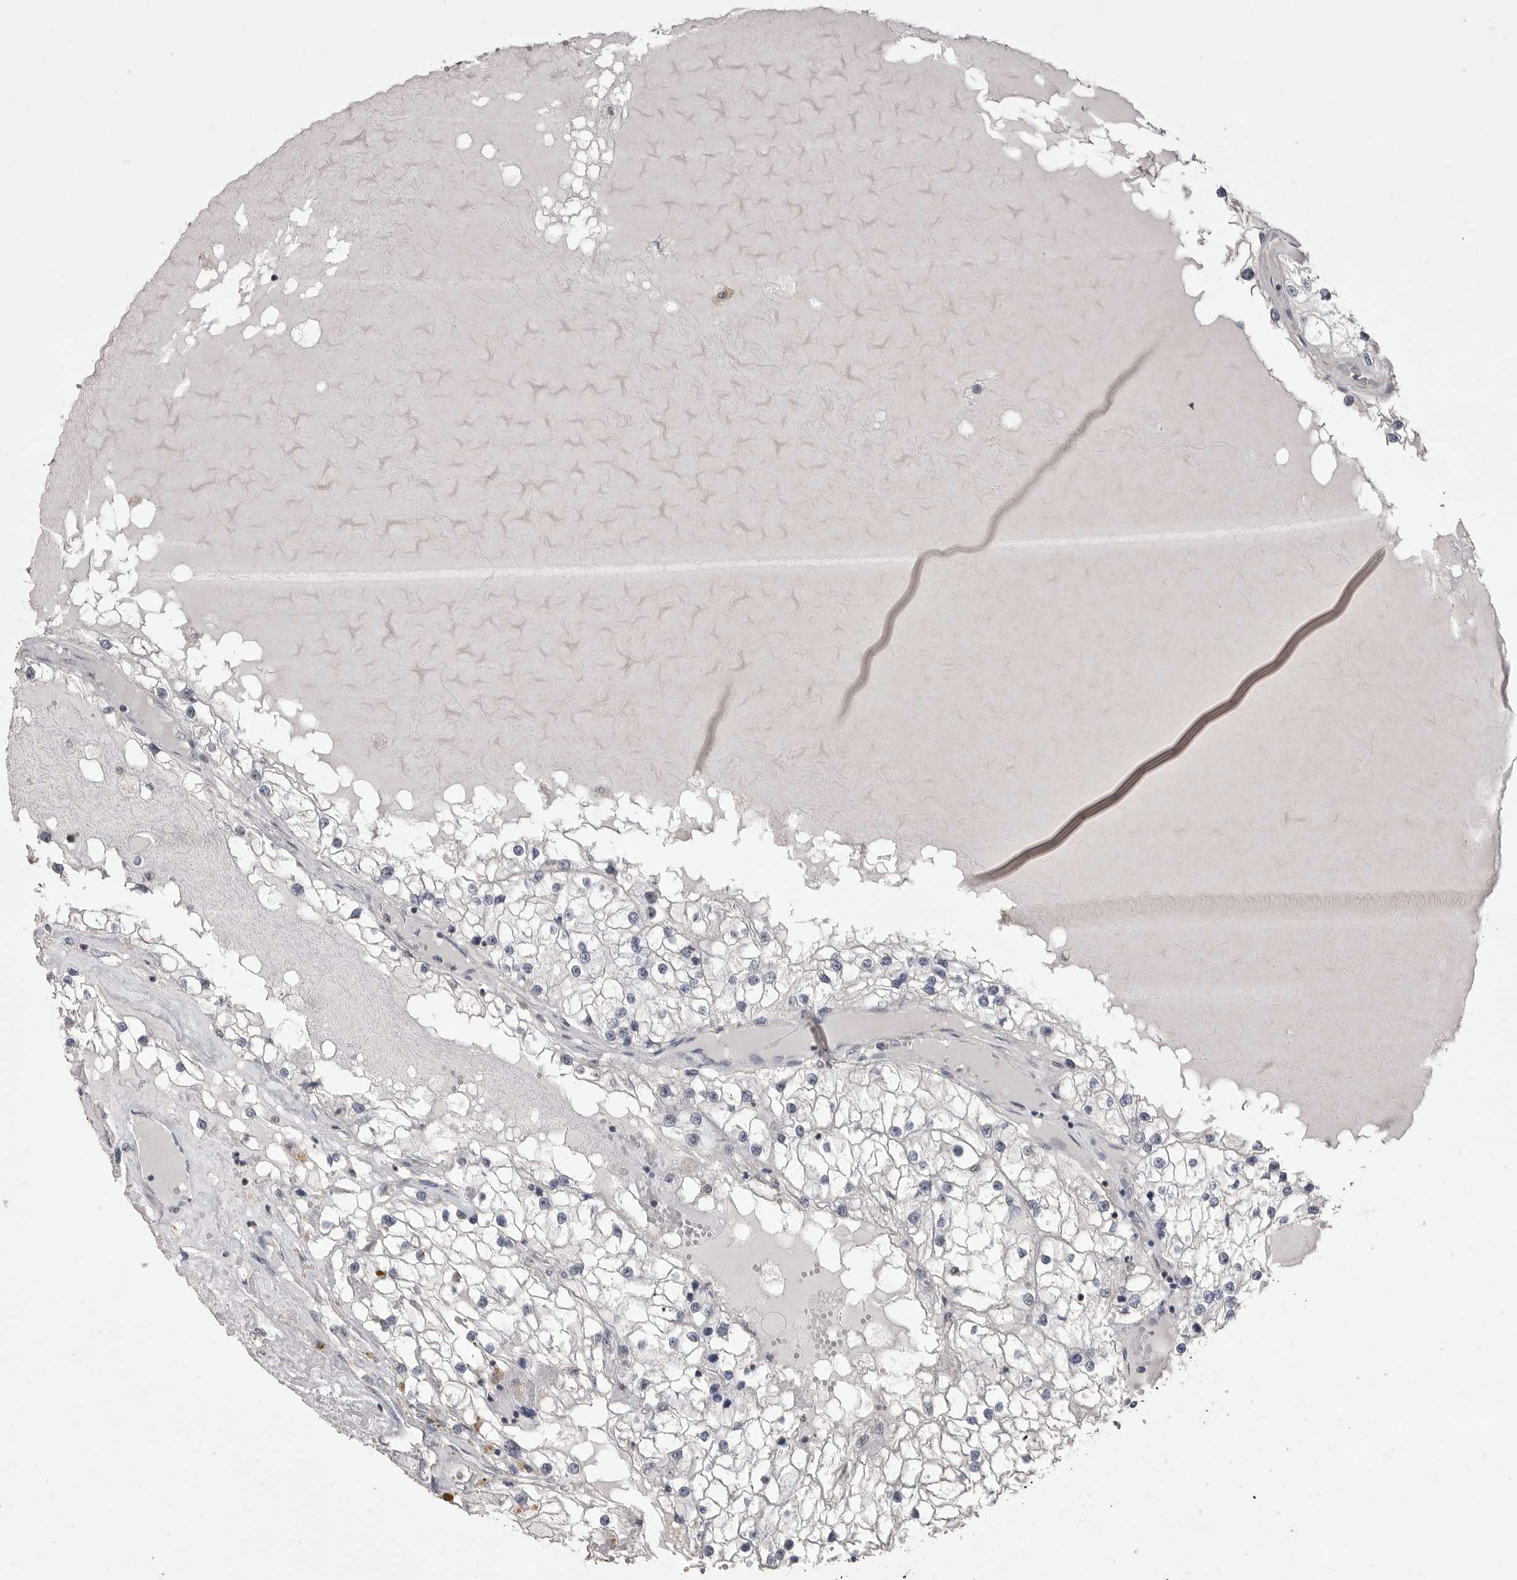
{"staining": {"intensity": "negative", "quantity": "none", "location": "none"}, "tissue": "renal cancer", "cell_type": "Tumor cells", "image_type": "cancer", "snomed": [{"axis": "morphology", "description": "Adenocarcinoma, NOS"}, {"axis": "topography", "description": "Kidney"}], "caption": "IHC photomicrograph of human renal cancer (adenocarcinoma) stained for a protein (brown), which displays no positivity in tumor cells. The staining was performed using DAB (3,3'-diaminobenzidine) to visualize the protein expression in brown, while the nuclei were stained in blue with hematoxylin (Magnification: 20x).", "gene": "MMP7", "patient": {"sex": "male", "age": 68}}